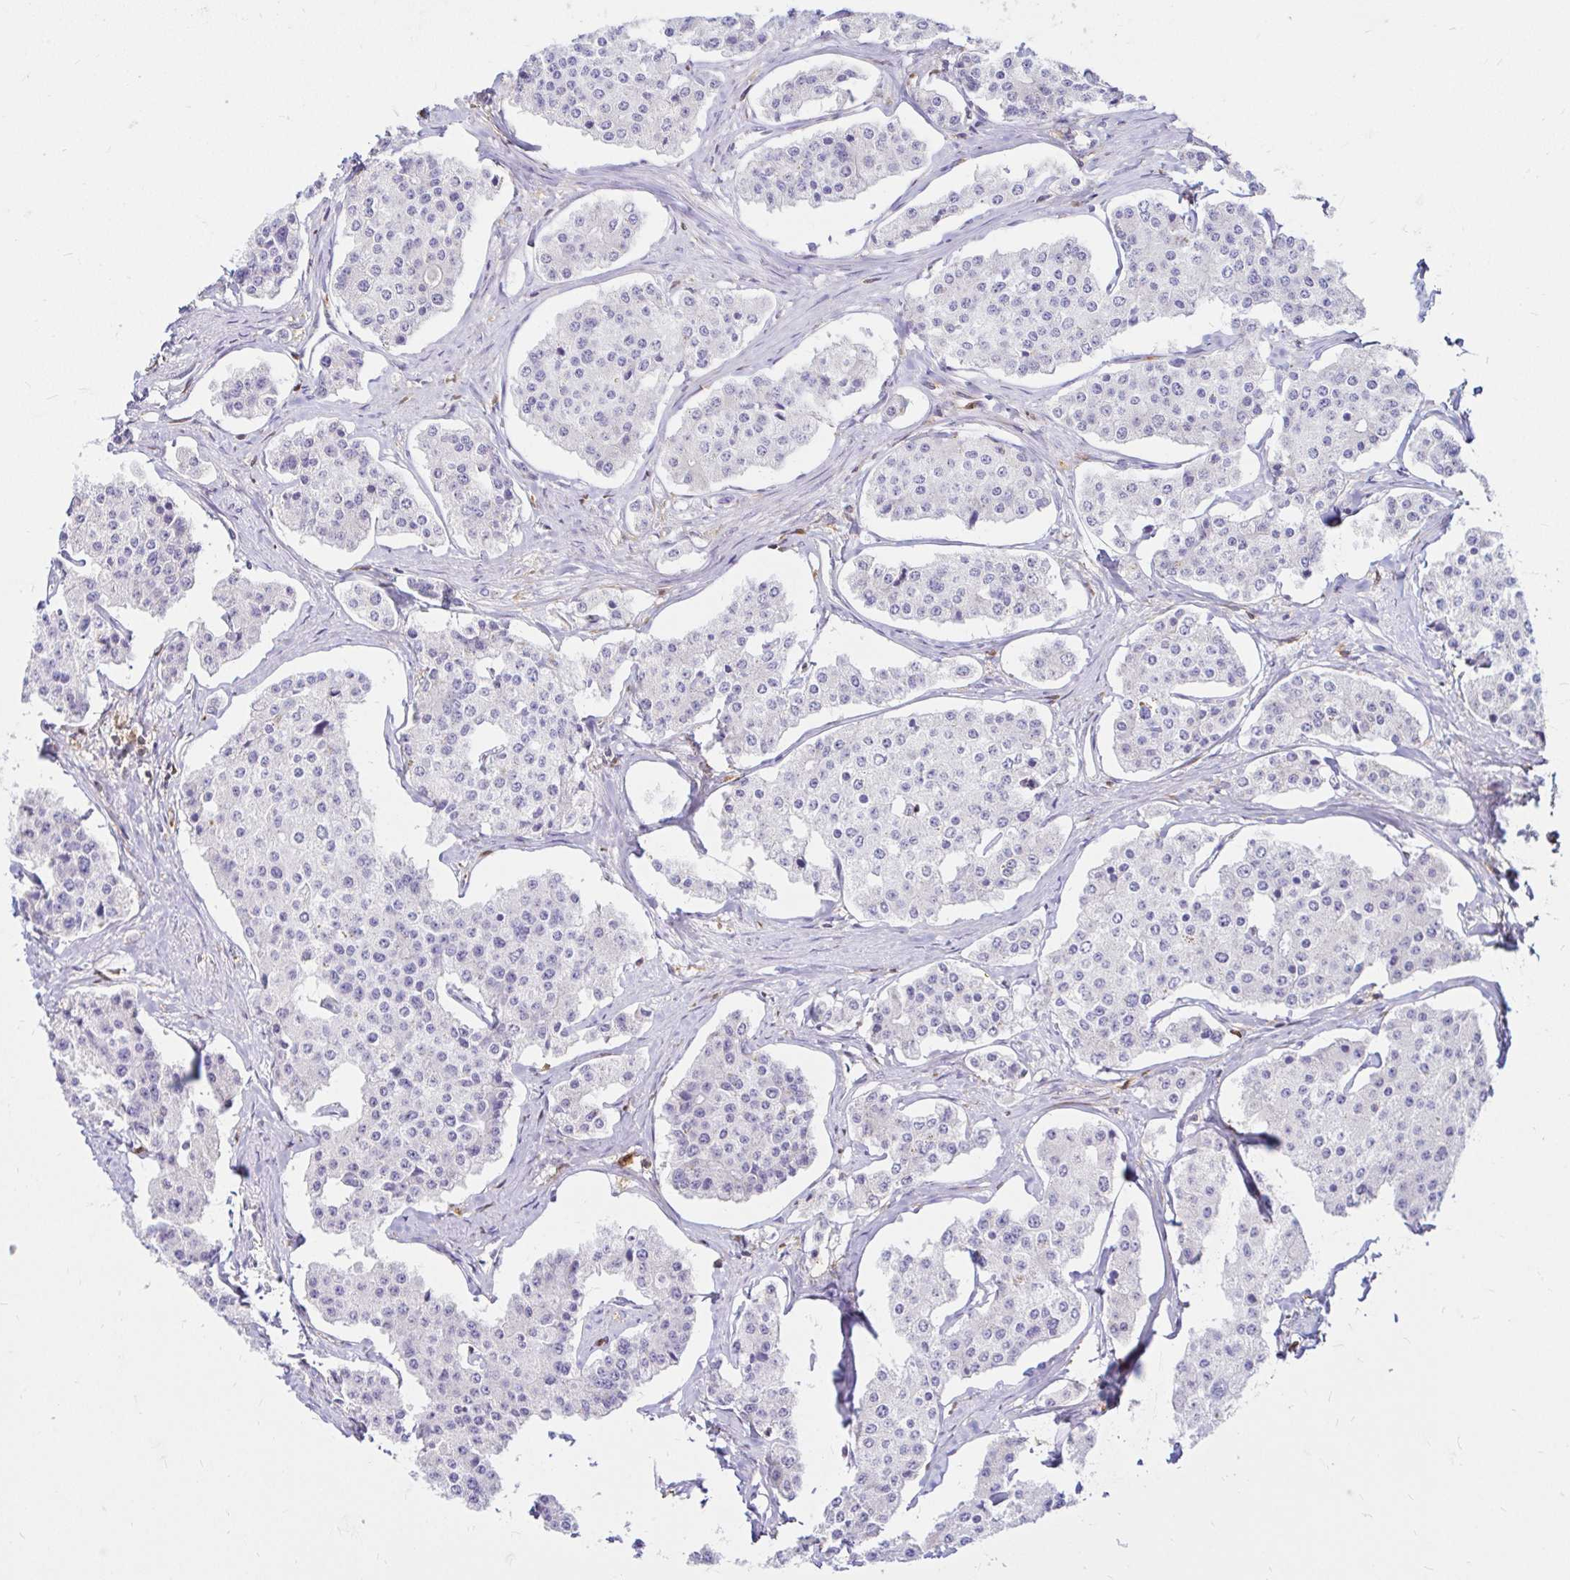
{"staining": {"intensity": "negative", "quantity": "none", "location": "none"}, "tissue": "carcinoid", "cell_type": "Tumor cells", "image_type": "cancer", "snomed": [{"axis": "morphology", "description": "Carcinoid, malignant, NOS"}, {"axis": "topography", "description": "Small intestine"}], "caption": "This is an immunohistochemistry (IHC) image of human carcinoid. There is no positivity in tumor cells.", "gene": "PYCARD", "patient": {"sex": "female", "age": 65}}